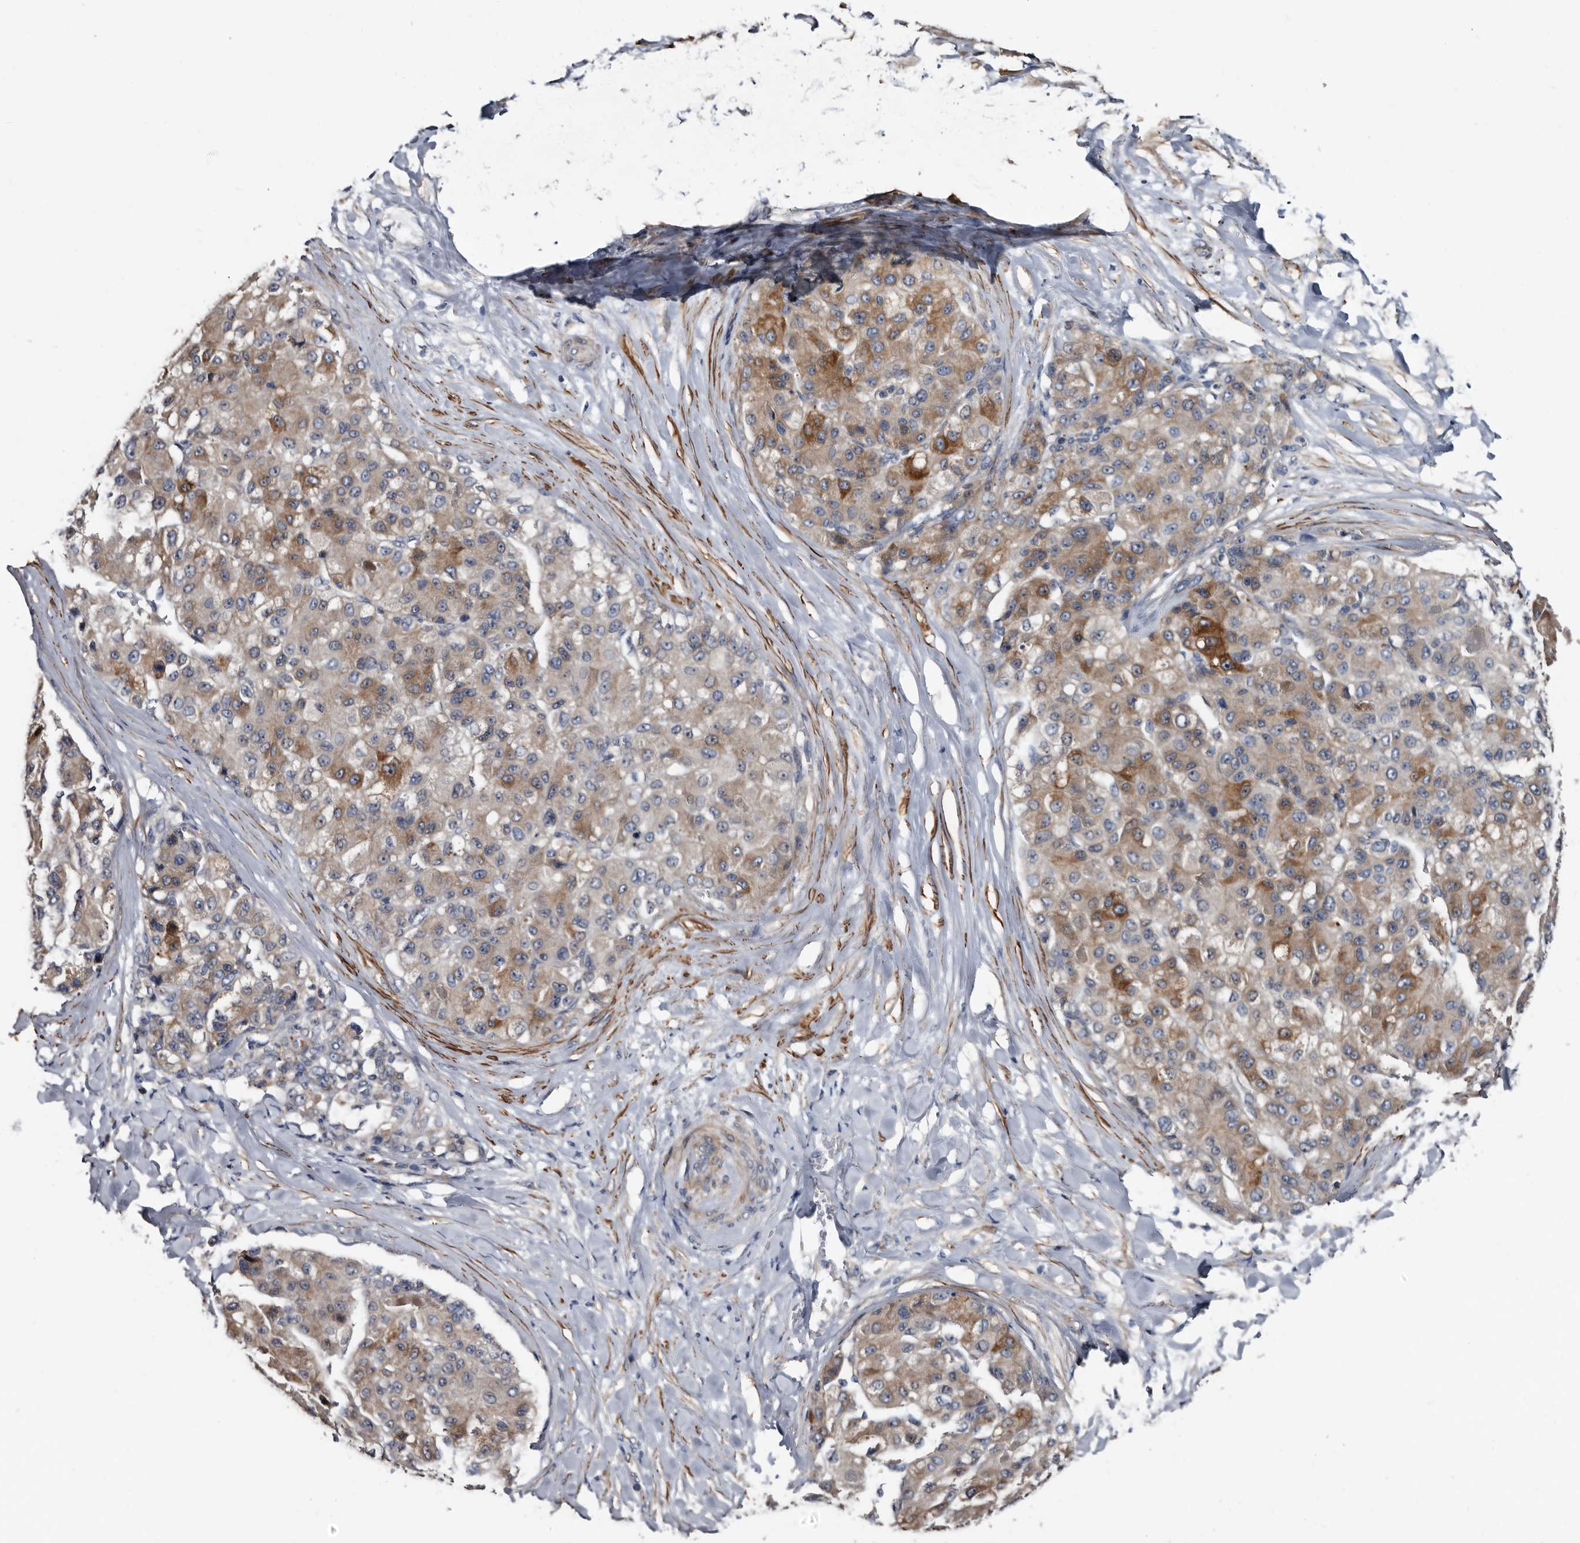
{"staining": {"intensity": "strong", "quantity": "<25%", "location": "cytoplasmic/membranous"}, "tissue": "liver cancer", "cell_type": "Tumor cells", "image_type": "cancer", "snomed": [{"axis": "morphology", "description": "Carcinoma, Hepatocellular, NOS"}, {"axis": "topography", "description": "Liver"}], "caption": "Immunohistochemical staining of human liver cancer displays medium levels of strong cytoplasmic/membranous expression in approximately <25% of tumor cells.", "gene": "IARS1", "patient": {"sex": "male", "age": 80}}